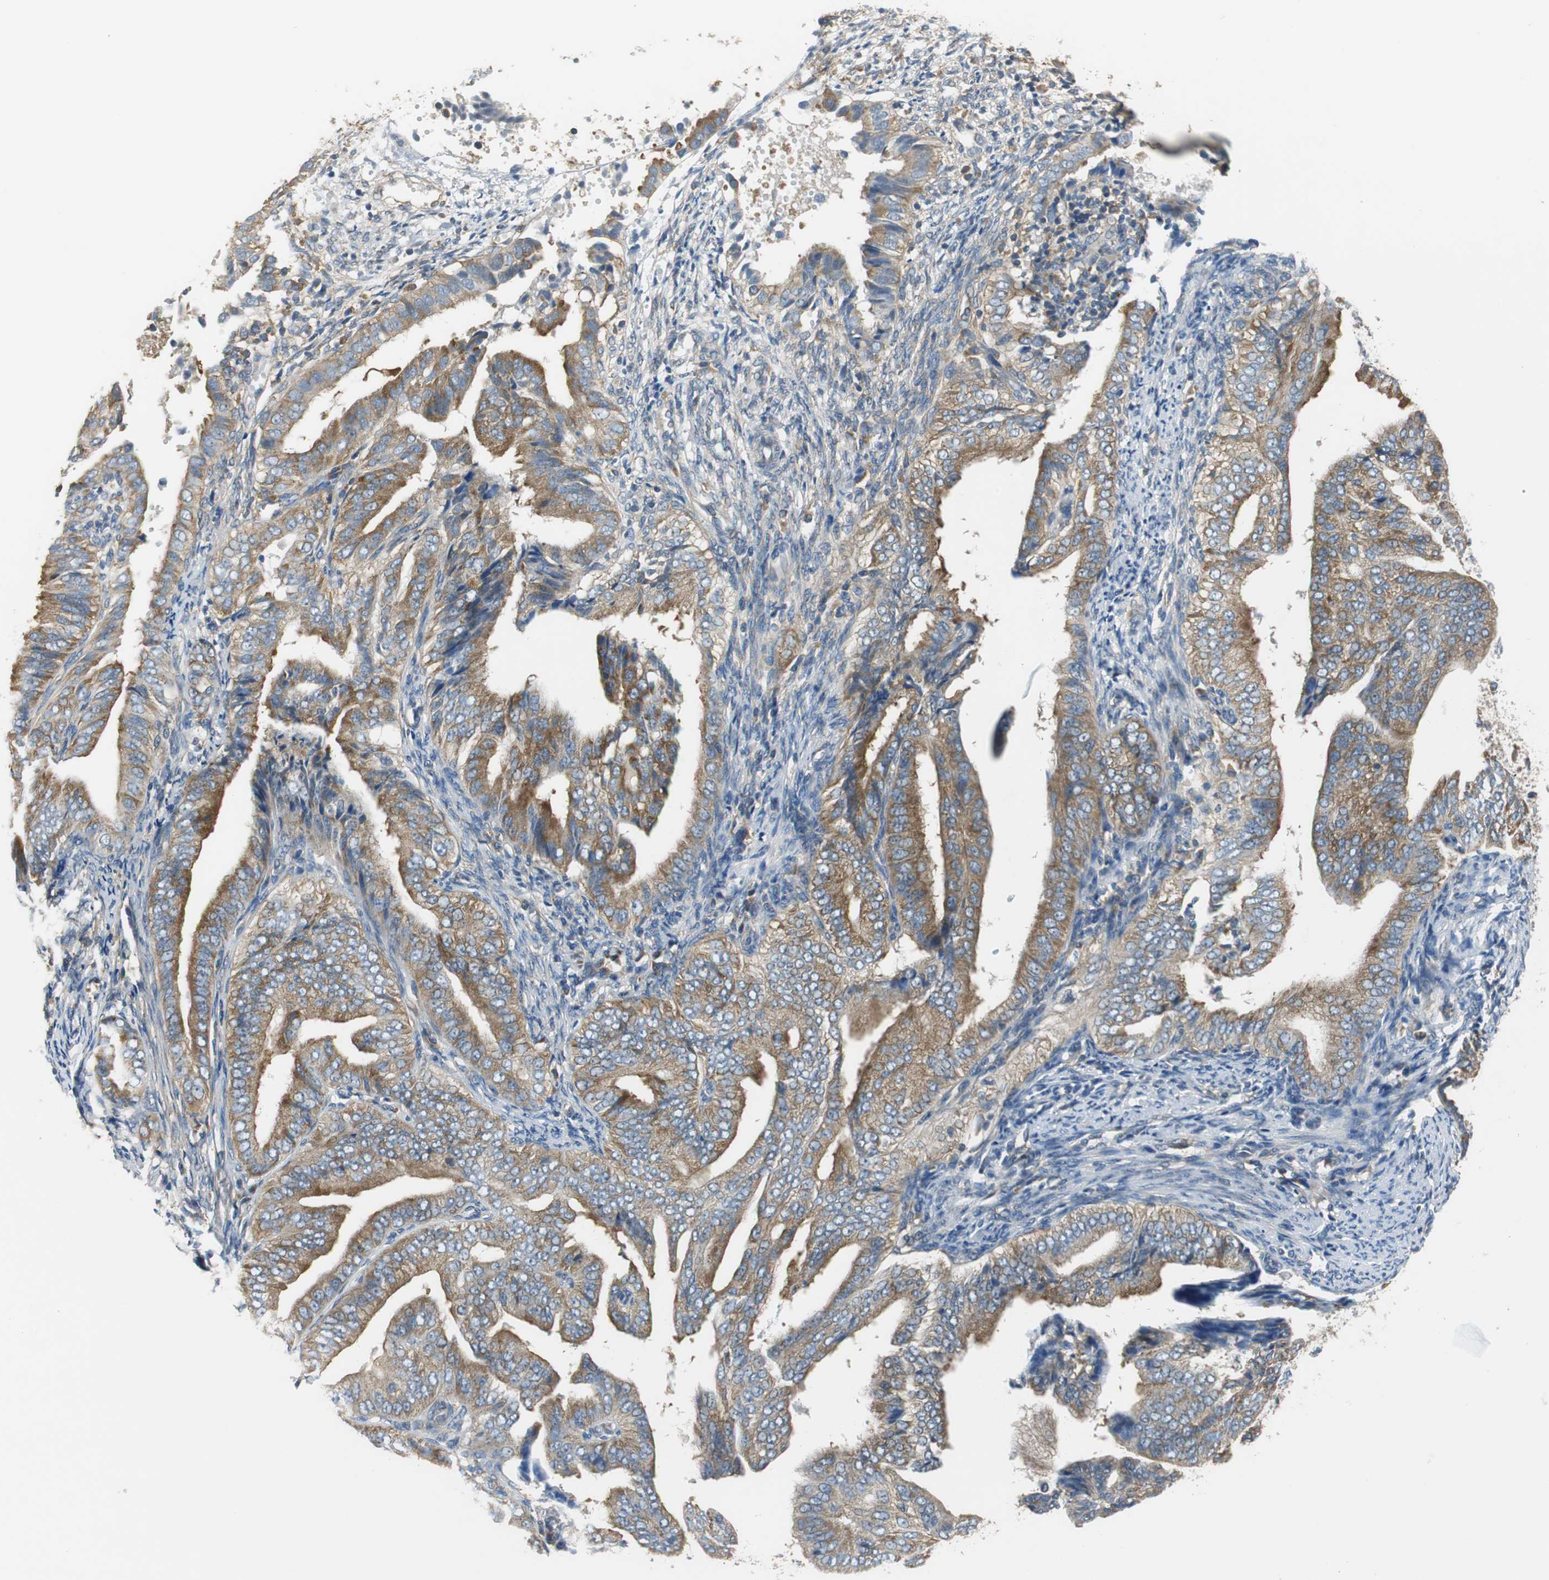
{"staining": {"intensity": "moderate", "quantity": ">75%", "location": "cytoplasmic/membranous"}, "tissue": "endometrial cancer", "cell_type": "Tumor cells", "image_type": "cancer", "snomed": [{"axis": "morphology", "description": "Adenocarcinoma, NOS"}, {"axis": "topography", "description": "Endometrium"}], "caption": "DAB (3,3'-diaminobenzidine) immunohistochemical staining of endometrial cancer shows moderate cytoplasmic/membranous protein staining in about >75% of tumor cells. The staining was performed using DAB to visualize the protein expression in brown, while the nuclei were stained in blue with hematoxylin (Magnification: 20x).", "gene": "CNOT3", "patient": {"sex": "female", "age": 58}}